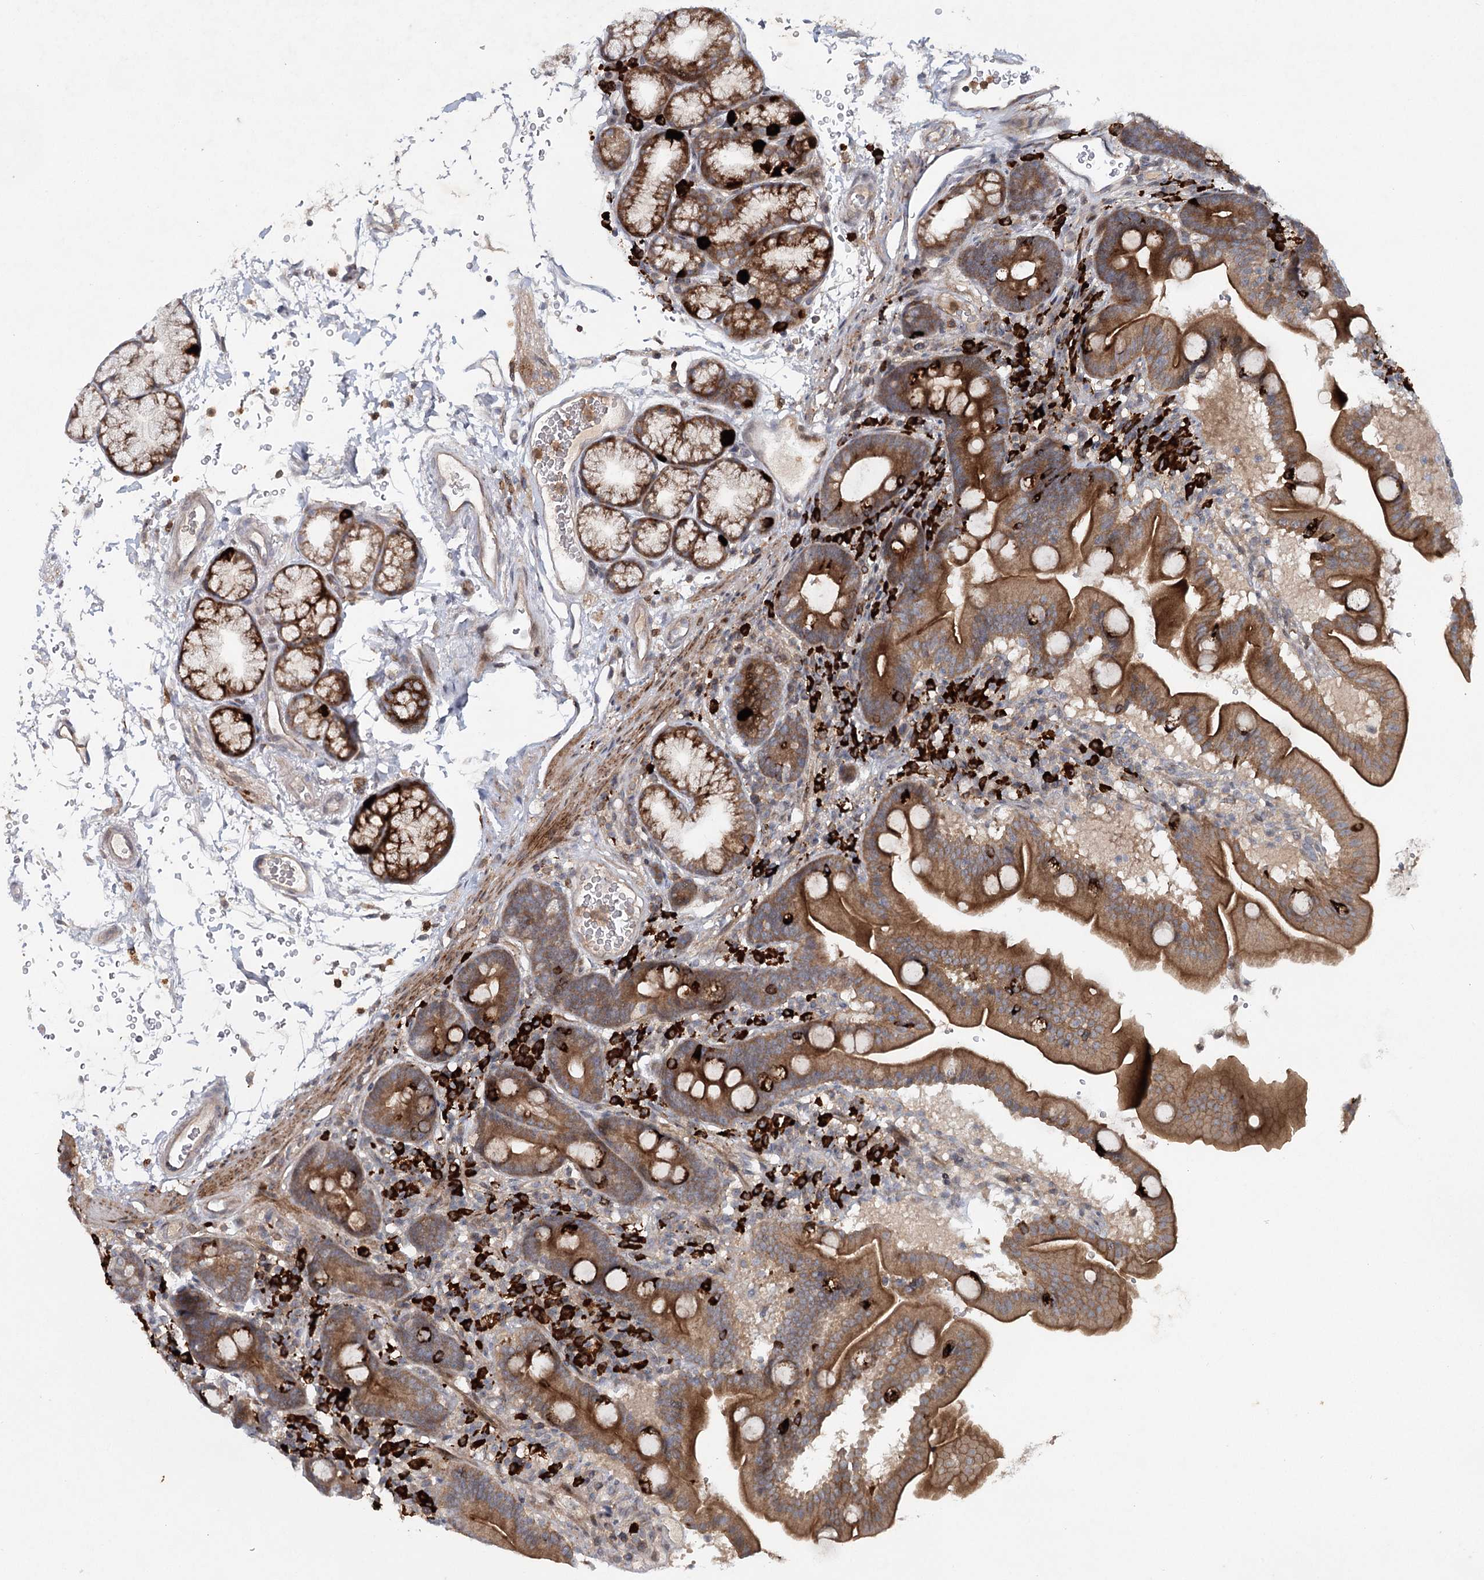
{"staining": {"intensity": "moderate", "quantity": ">75%", "location": "cytoplasmic/membranous"}, "tissue": "duodenum", "cell_type": "Glandular cells", "image_type": "normal", "snomed": [{"axis": "morphology", "description": "Normal tissue, NOS"}, {"axis": "topography", "description": "Duodenum"}], "caption": "Immunohistochemistry image of unremarkable duodenum: human duodenum stained using IHC demonstrates medium levels of moderate protein expression localized specifically in the cytoplasmic/membranous of glandular cells, appearing as a cytoplasmic/membranous brown color.", "gene": "MAP3K13", "patient": {"sex": "male", "age": 54}}